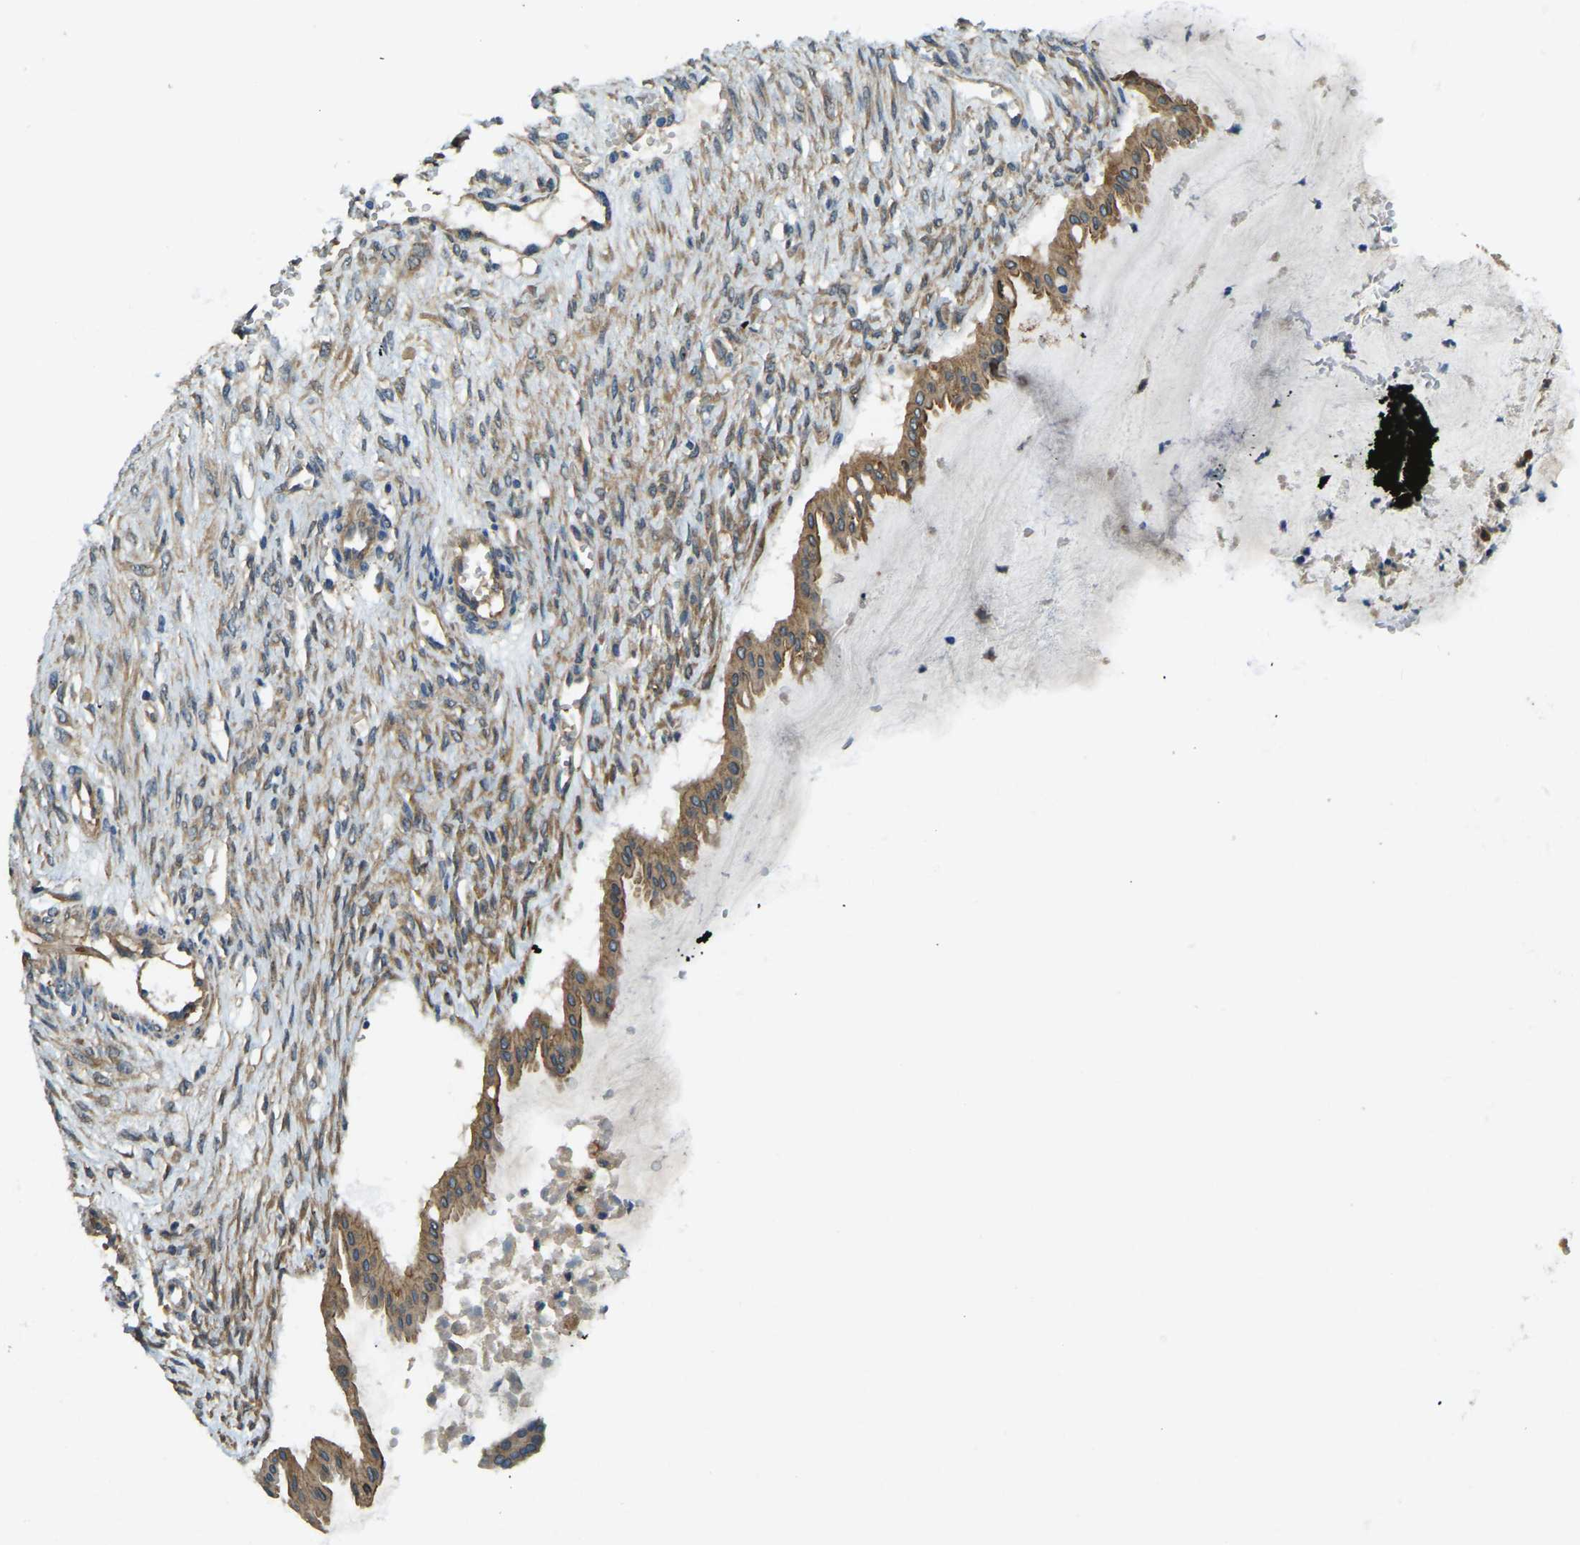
{"staining": {"intensity": "moderate", "quantity": ">75%", "location": "cytoplasmic/membranous"}, "tissue": "ovarian cancer", "cell_type": "Tumor cells", "image_type": "cancer", "snomed": [{"axis": "morphology", "description": "Cystadenocarcinoma, mucinous, NOS"}, {"axis": "topography", "description": "Ovary"}], "caption": "Tumor cells demonstrate moderate cytoplasmic/membranous staining in approximately >75% of cells in ovarian mucinous cystadenocarcinoma.", "gene": "ERGIC1", "patient": {"sex": "female", "age": 73}}